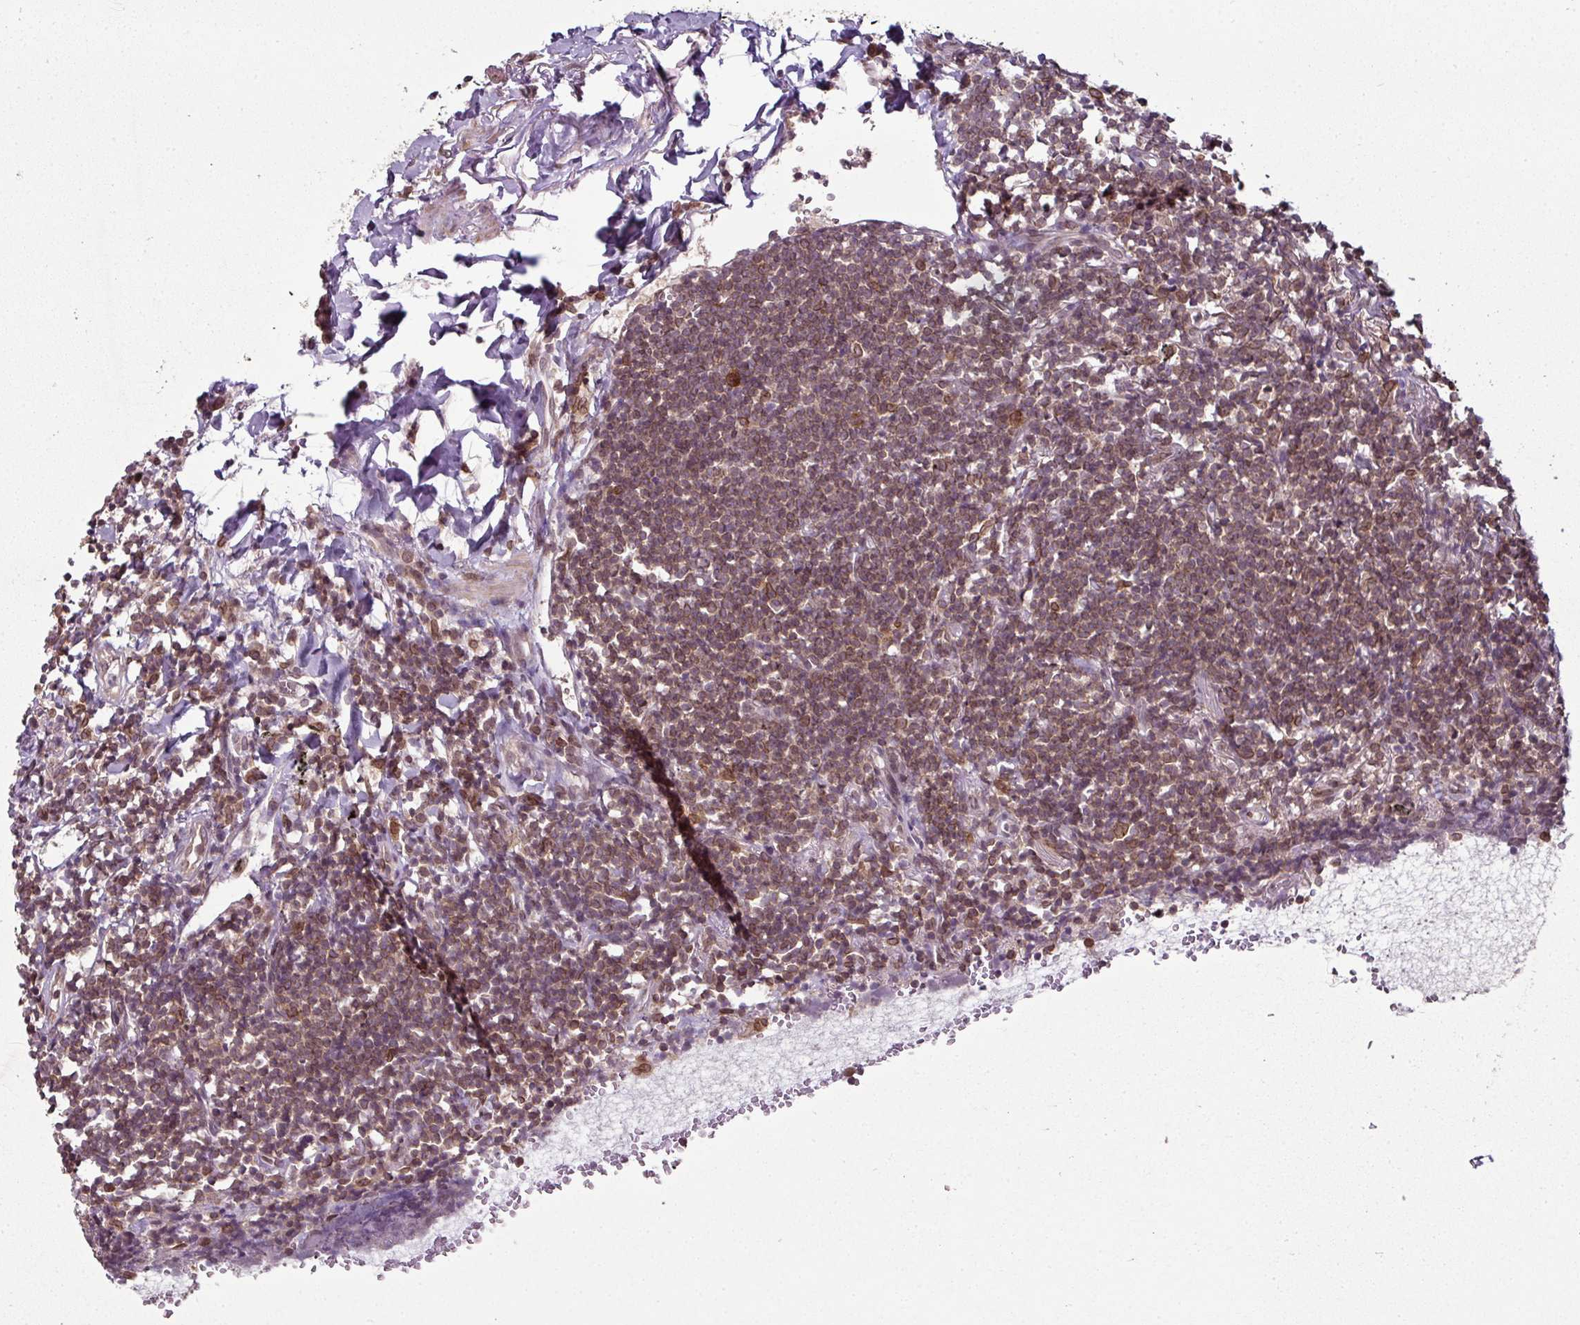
{"staining": {"intensity": "moderate", "quantity": ">75%", "location": "cytoplasmic/membranous,nuclear"}, "tissue": "lymphoma", "cell_type": "Tumor cells", "image_type": "cancer", "snomed": [{"axis": "morphology", "description": "Malignant lymphoma, non-Hodgkin's type, Low grade"}, {"axis": "topography", "description": "Lung"}], "caption": "Approximately >75% of tumor cells in human malignant lymphoma, non-Hodgkin's type (low-grade) show moderate cytoplasmic/membranous and nuclear protein positivity as visualized by brown immunohistochemical staining.", "gene": "RANGAP1", "patient": {"sex": "female", "age": 71}}